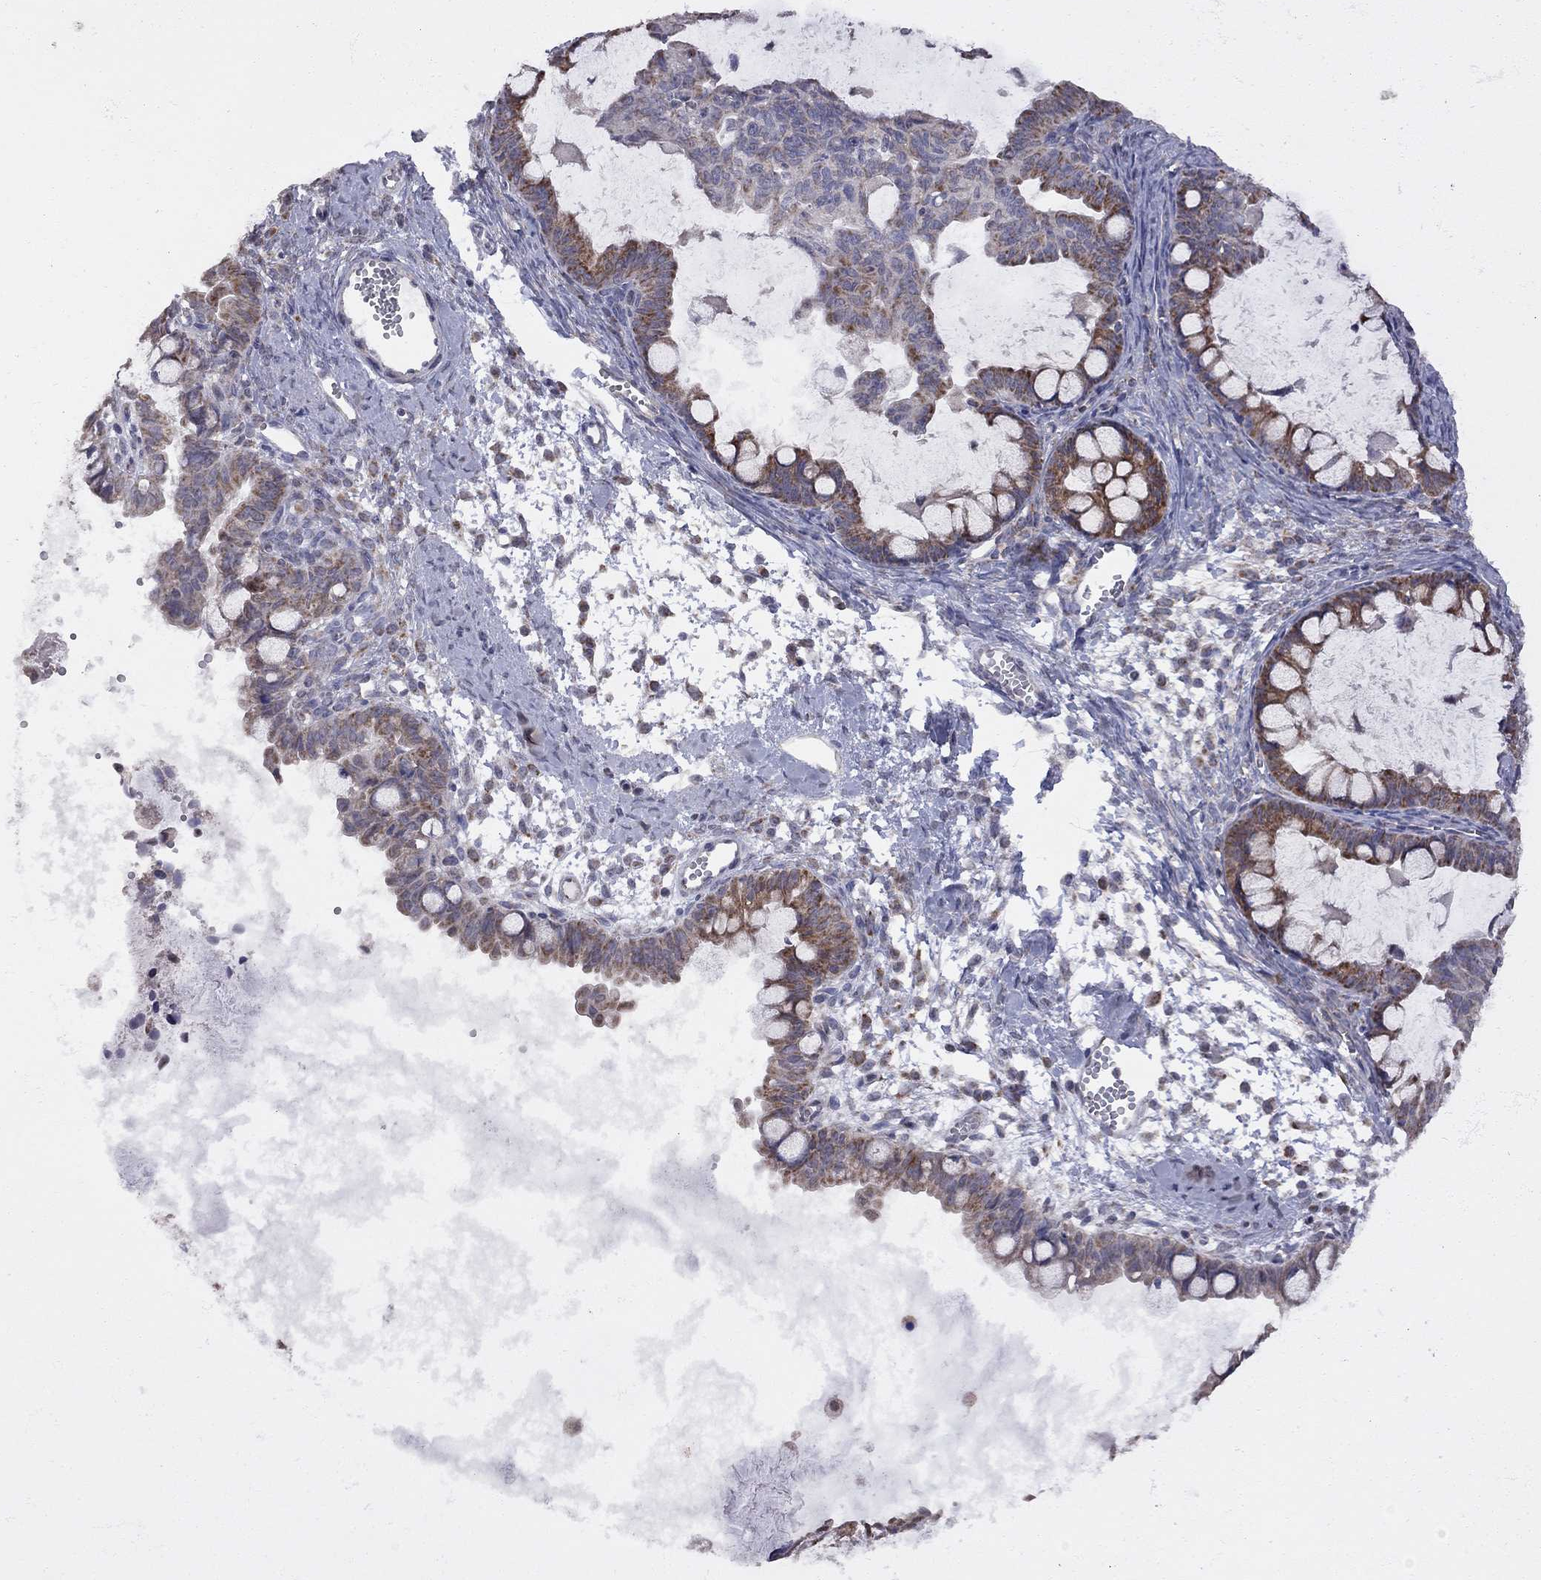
{"staining": {"intensity": "strong", "quantity": "25%-75%", "location": "cytoplasmic/membranous"}, "tissue": "ovarian cancer", "cell_type": "Tumor cells", "image_type": "cancer", "snomed": [{"axis": "morphology", "description": "Cystadenocarcinoma, mucinous, NOS"}, {"axis": "topography", "description": "Ovary"}], "caption": "Protein staining by immunohistochemistry (IHC) exhibits strong cytoplasmic/membranous positivity in approximately 25%-75% of tumor cells in ovarian cancer. Immunohistochemistry (ihc) stains the protein in brown and the nuclei are stained blue.", "gene": "NDUFB1", "patient": {"sex": "female", "age": 63}}